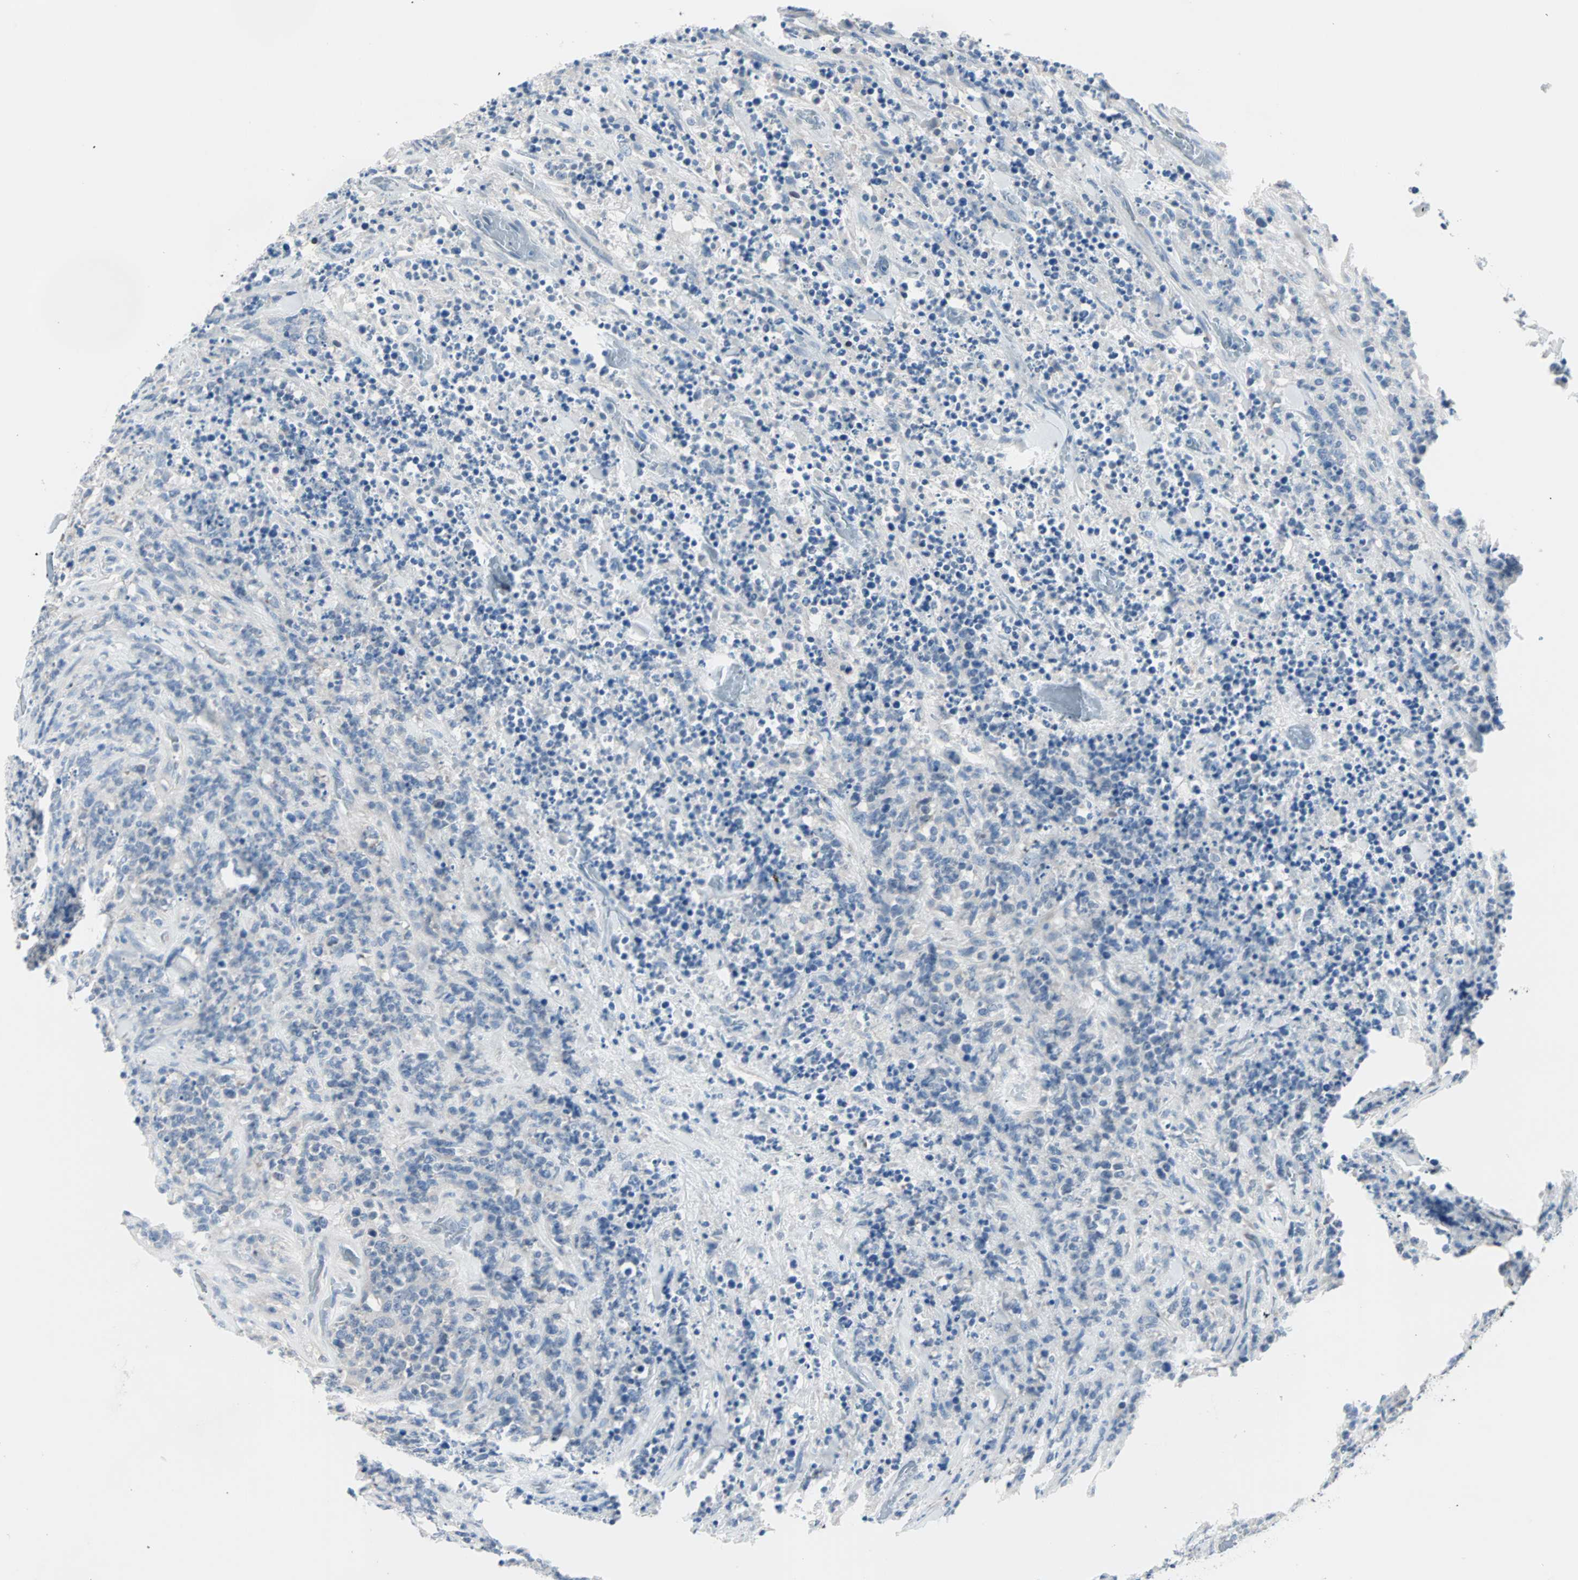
{"staining": {"intensity": "negative", "quantity": "none", "location": "none"}, "tissue": "lymphoma", "cell_type": "Tumor cells", "image_type": "cancer", "snomed": [{"axis": "morphology", "description": "Malignant lymphoma, non-Hodgkin's type, High grade"}, {"axis": "topography", "description": "Soft tissue"}], "caption": "The micrograph reveals no staining of tumor cells in malignant lymphoma, non-Hodgkin's type (high-grade). (IHC, brightfield microscopy, high magnification).", "gene": "NEFH", "patient": {"sex": "male", "age": 18}}